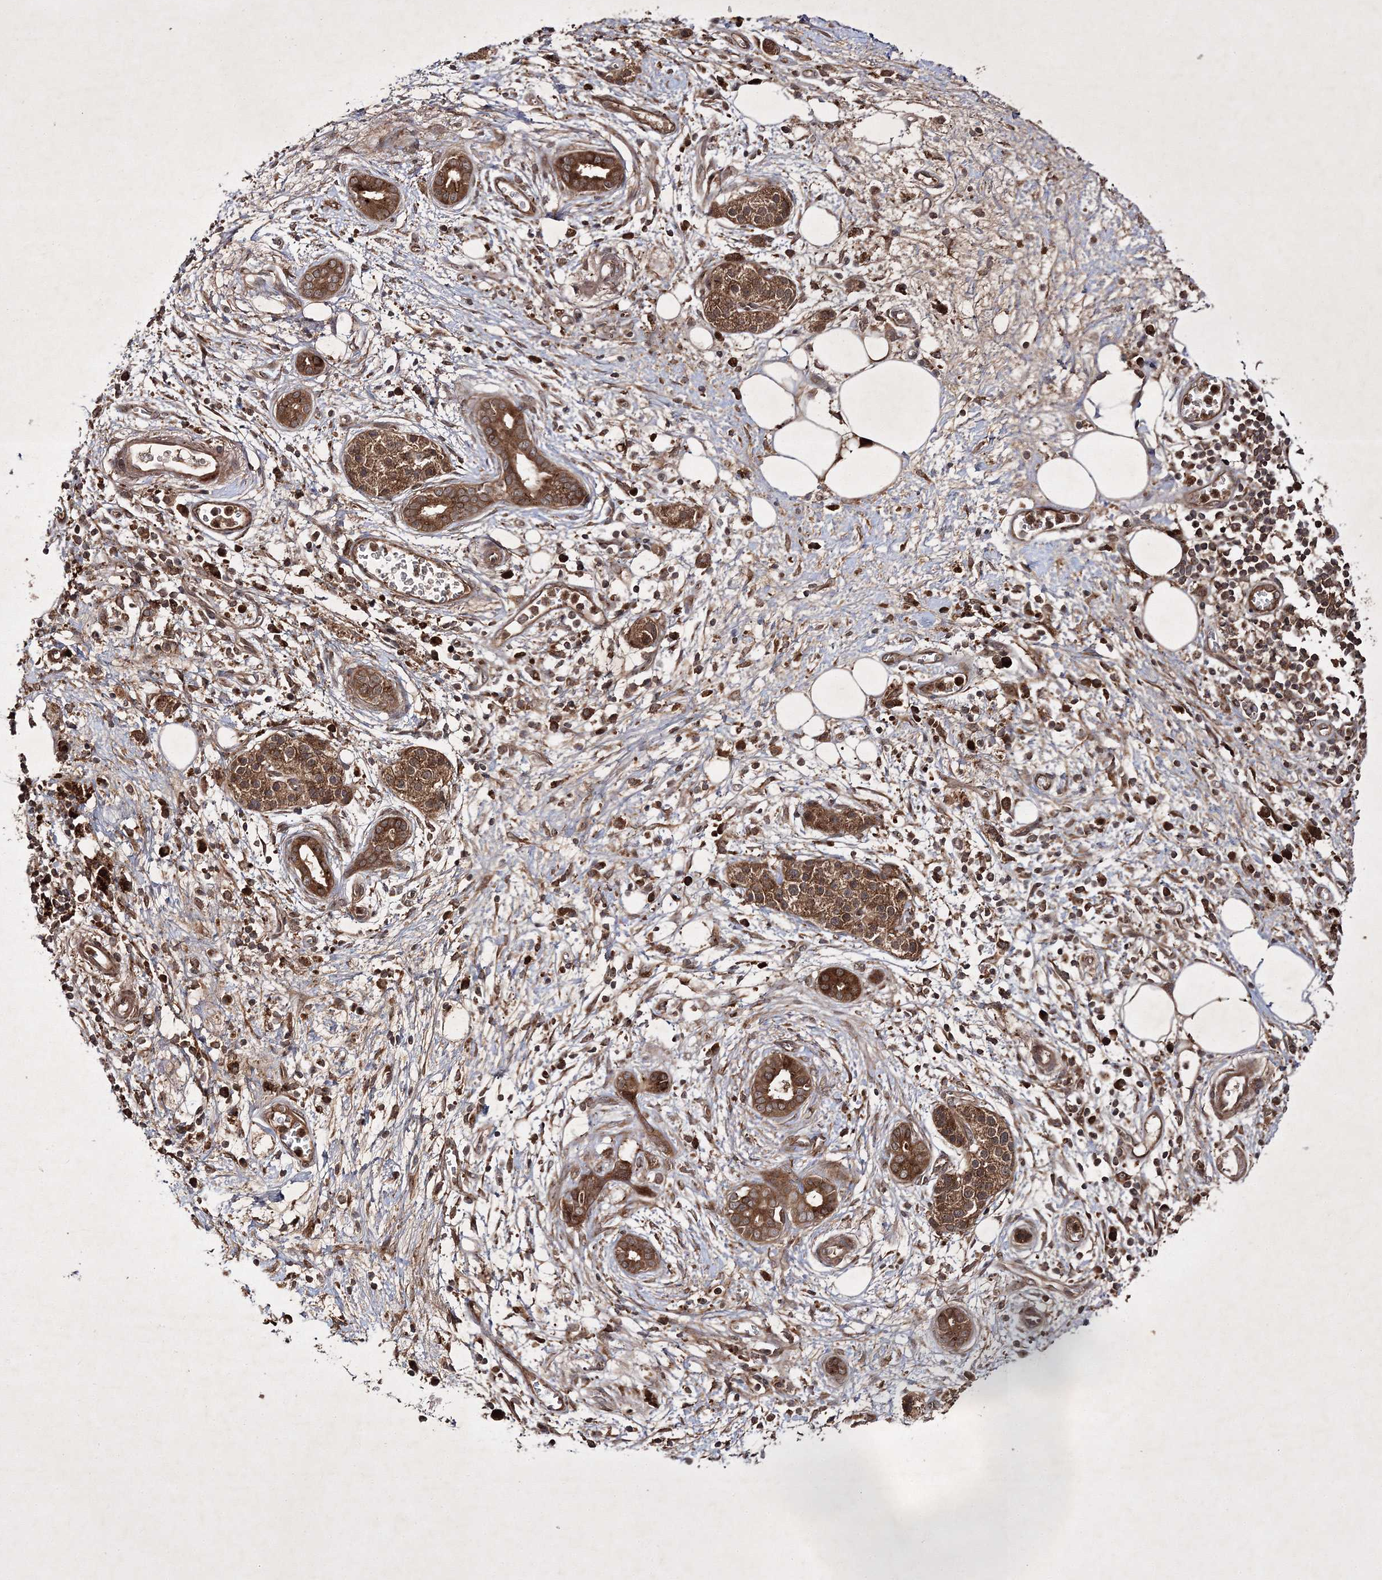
{"staining": {"intensity": "moderate", "quantity": ">75%", "location": "cytoplasmic/membranous"}, "tissue": "pancreatic cancer", "cell_type": "Tumor cells", "image_type": "cancer", "snomed": [{"axis": "morphology", "description": "Adenocarcinoma, NOS"}, {"axis": "topography", "description": "Pancreas"}], "caption": "This is an image of IHC staining of adenocarcinoma (pancreatic), which shows moderate positivity in the cytoplasmic/membranous of tumor cells.", "gene": "DNAJC13", "patient": {"sex": "male", "age": 78}}